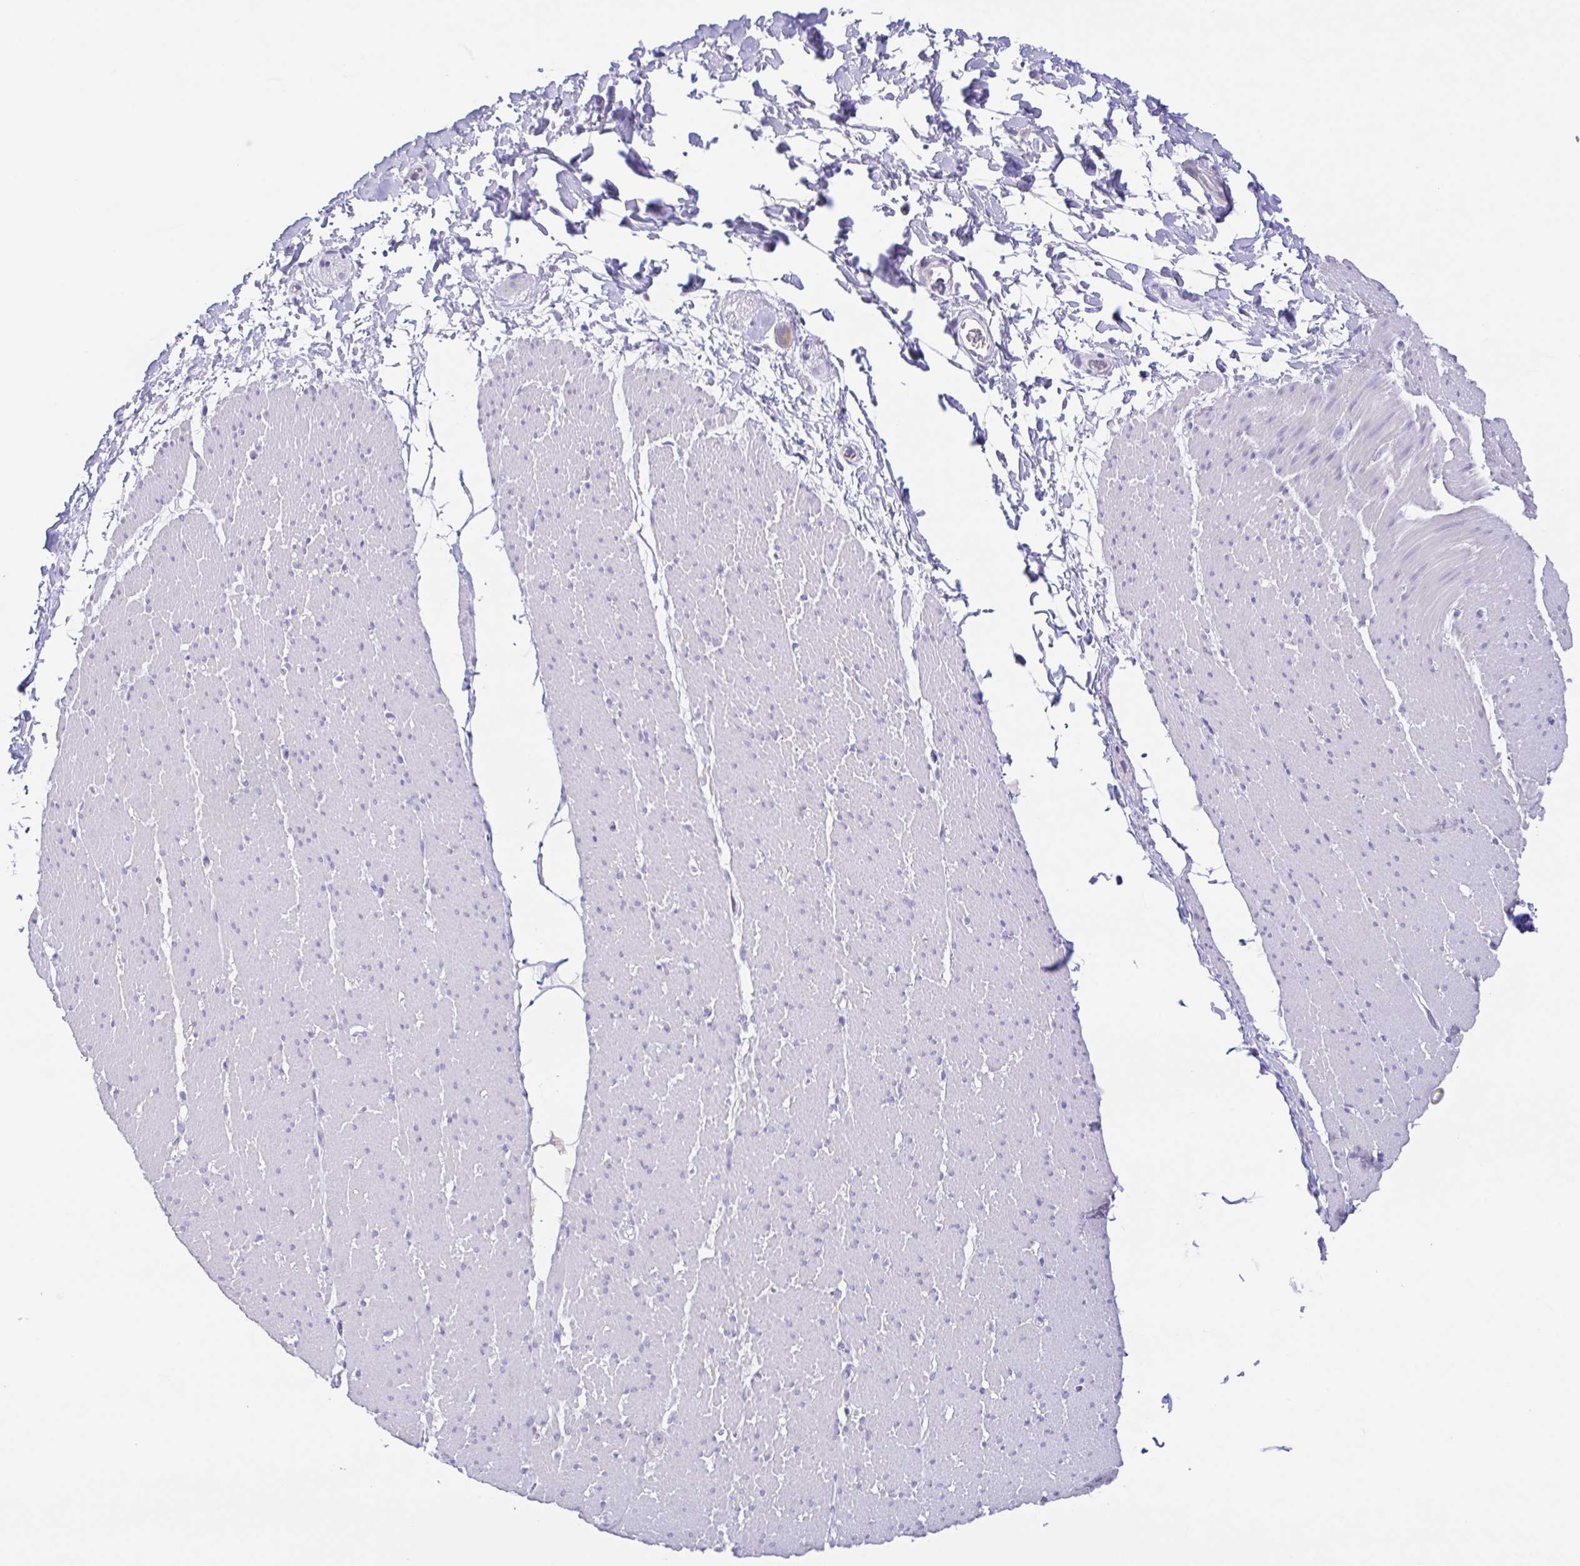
{"staining": {"intensity": "negative", "quantity": "none", "location": "none"}, "tissue": "smooth muscle", "cell_type": "Smooth muscle cells", "image_type": "normal", "snomed": [{"axis": "morphology", "description": "Normal tissue, NOS"}, {"axis": "topography", "description": "Smooth muscle"}, {"axis": "topography", "description": "Rectum"}], "caption": "Smooth muscle stained for a protein using IHC displays no expression smooth muscle cells.", "gene": "ARPP21", "patient": {"sex": "male", "age": 53}}